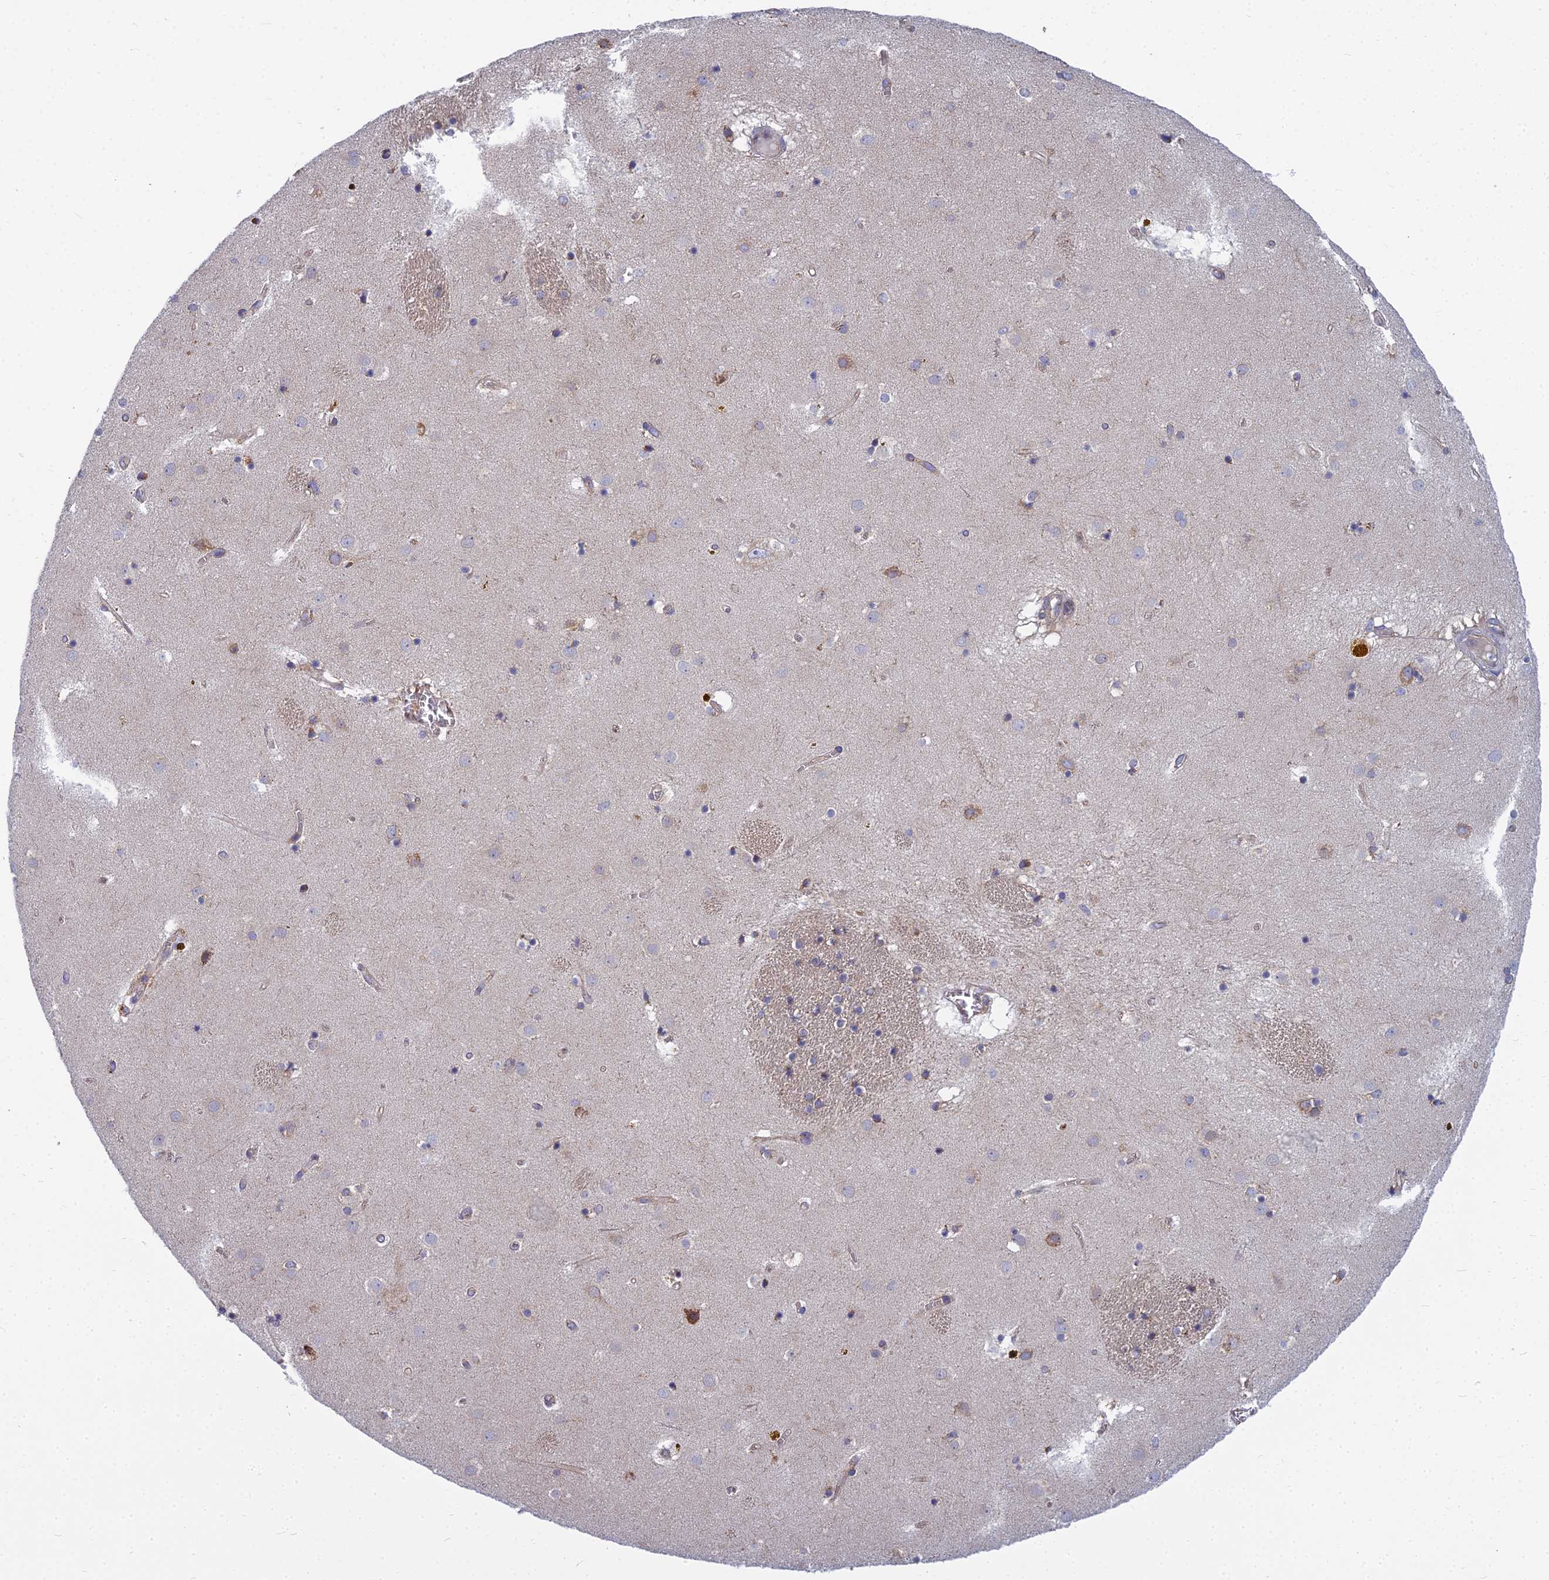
{"staining": {"intensity": "negative", "quantity": "none", "location": "none"}, "tissue": "caudate", "cell_type": "Glial cells", "image_type": "normal", "snomed": [{"axis": "morphology", "description": "Normal tissue, NOS"}, {"axis": "topography", "description": "Lateral ventricle wall"}], "caption": "Photomicrograph shows no significant protein positivity in glial cells of benign caudate. Brightfield microscopy of immunohistochemistry (IHC) stained with DAB (brown) and hematoxylin (blue), captured at high magnification.", "gene": "KIAA1143", "patient": {"sex": "male", "age": 70}}